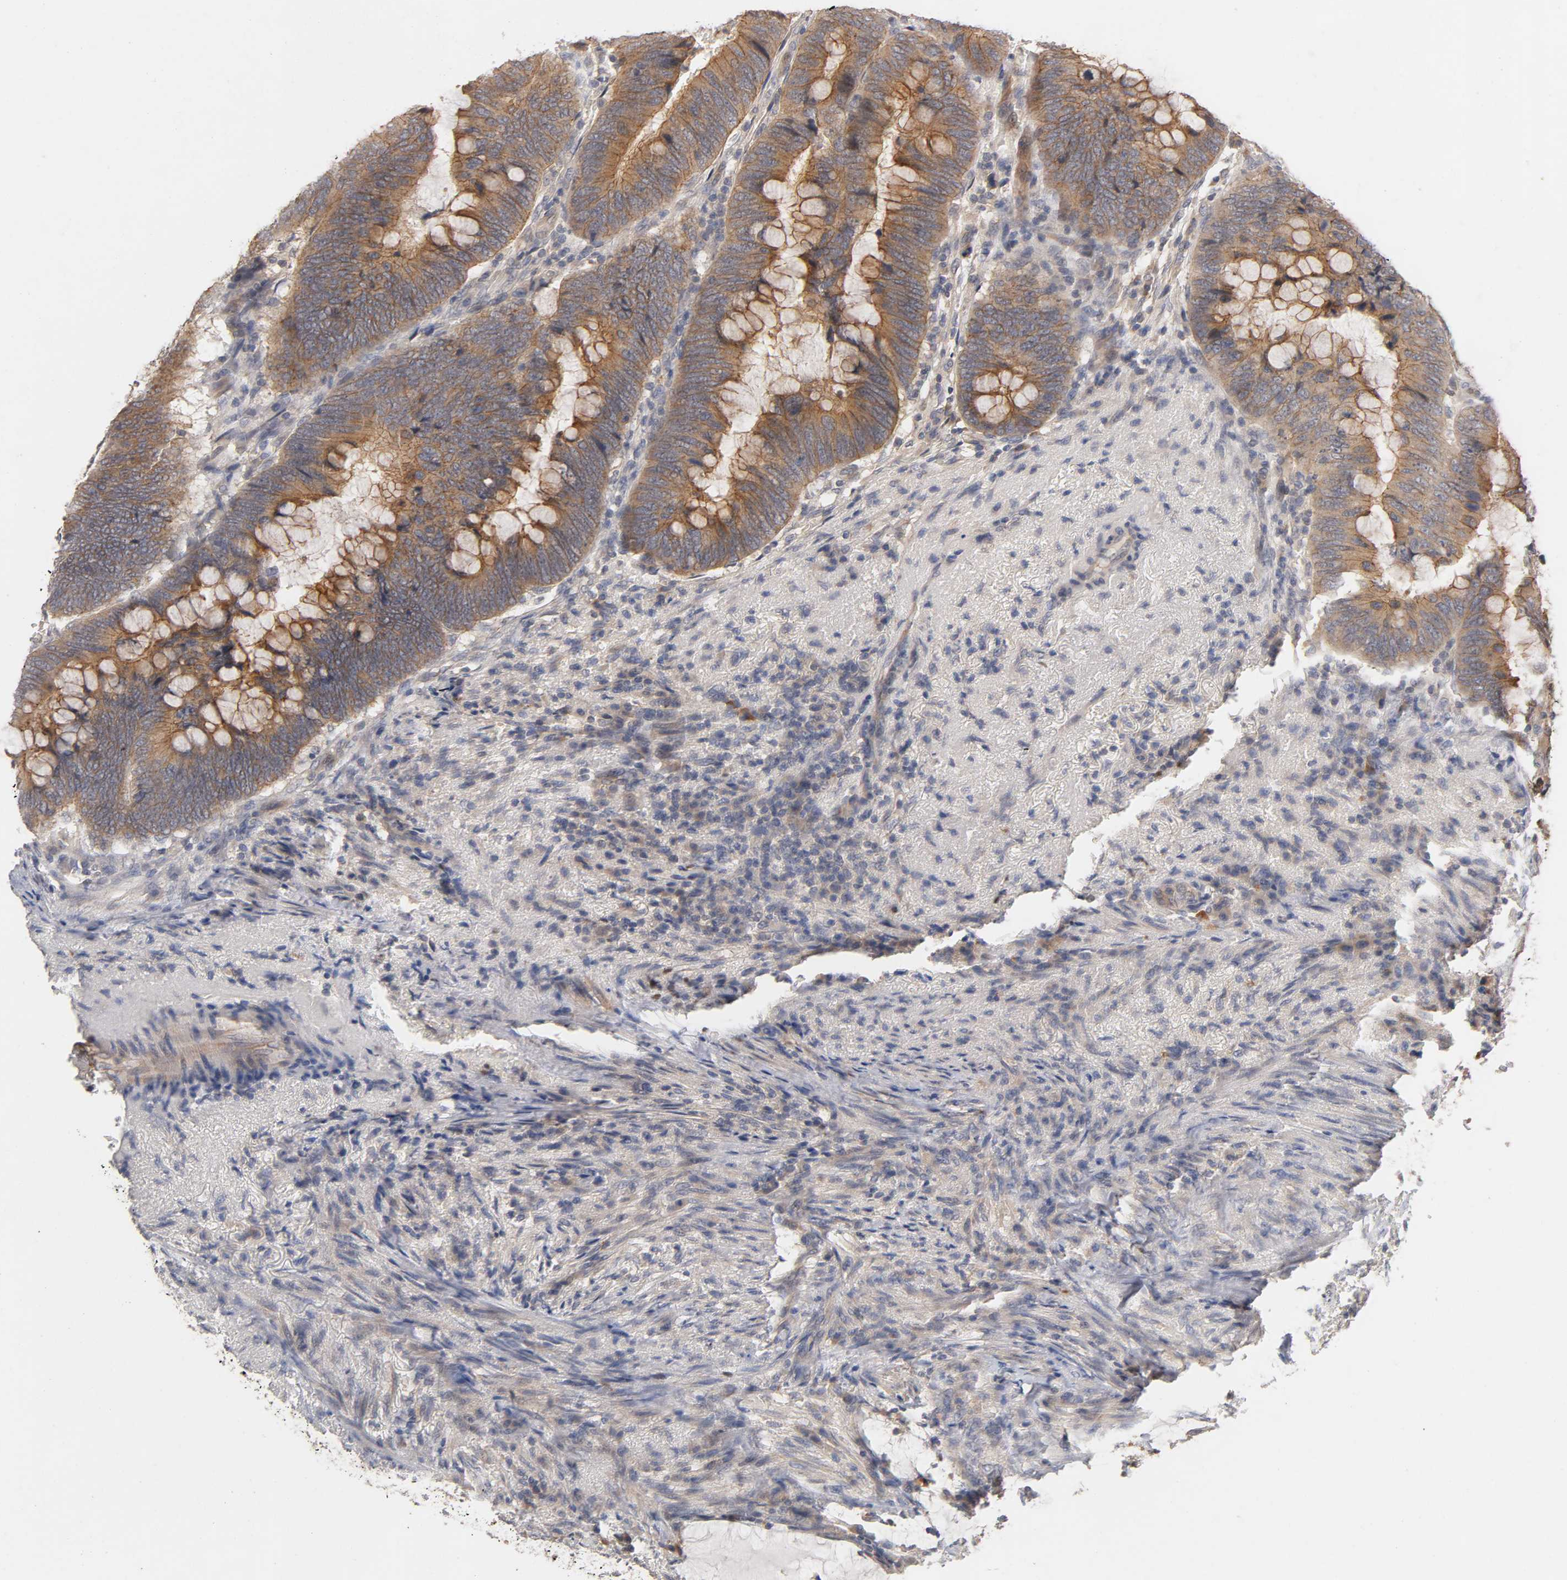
{"staining": {"intensity": "moderate", "quantity": ">75%", "location": "cytoplasmic/membranous"}, "tissue": "colorectal cancer", "cell_type": "Tumor cells", "image_type": "cancer", "snomed": [{"axis": "morphology", "description": "Normal tissue, NOS"}, {"axis": "morphology", "description": "Adenocarcinoma, NOS"}, {"axis": "topography", "description": "Rectum"}, {"axis": "topography", "description": "Peripheral nerve tissue"}], "caption": "Immunohistochemical staining of human colorectal cancer (adenocarcinoma) displays moderate cytoplasmic/membranous protein expression in about >75% of tumor cells.", "gene": "PDZD11", "patient": {"sex": "male", "age": 92}}